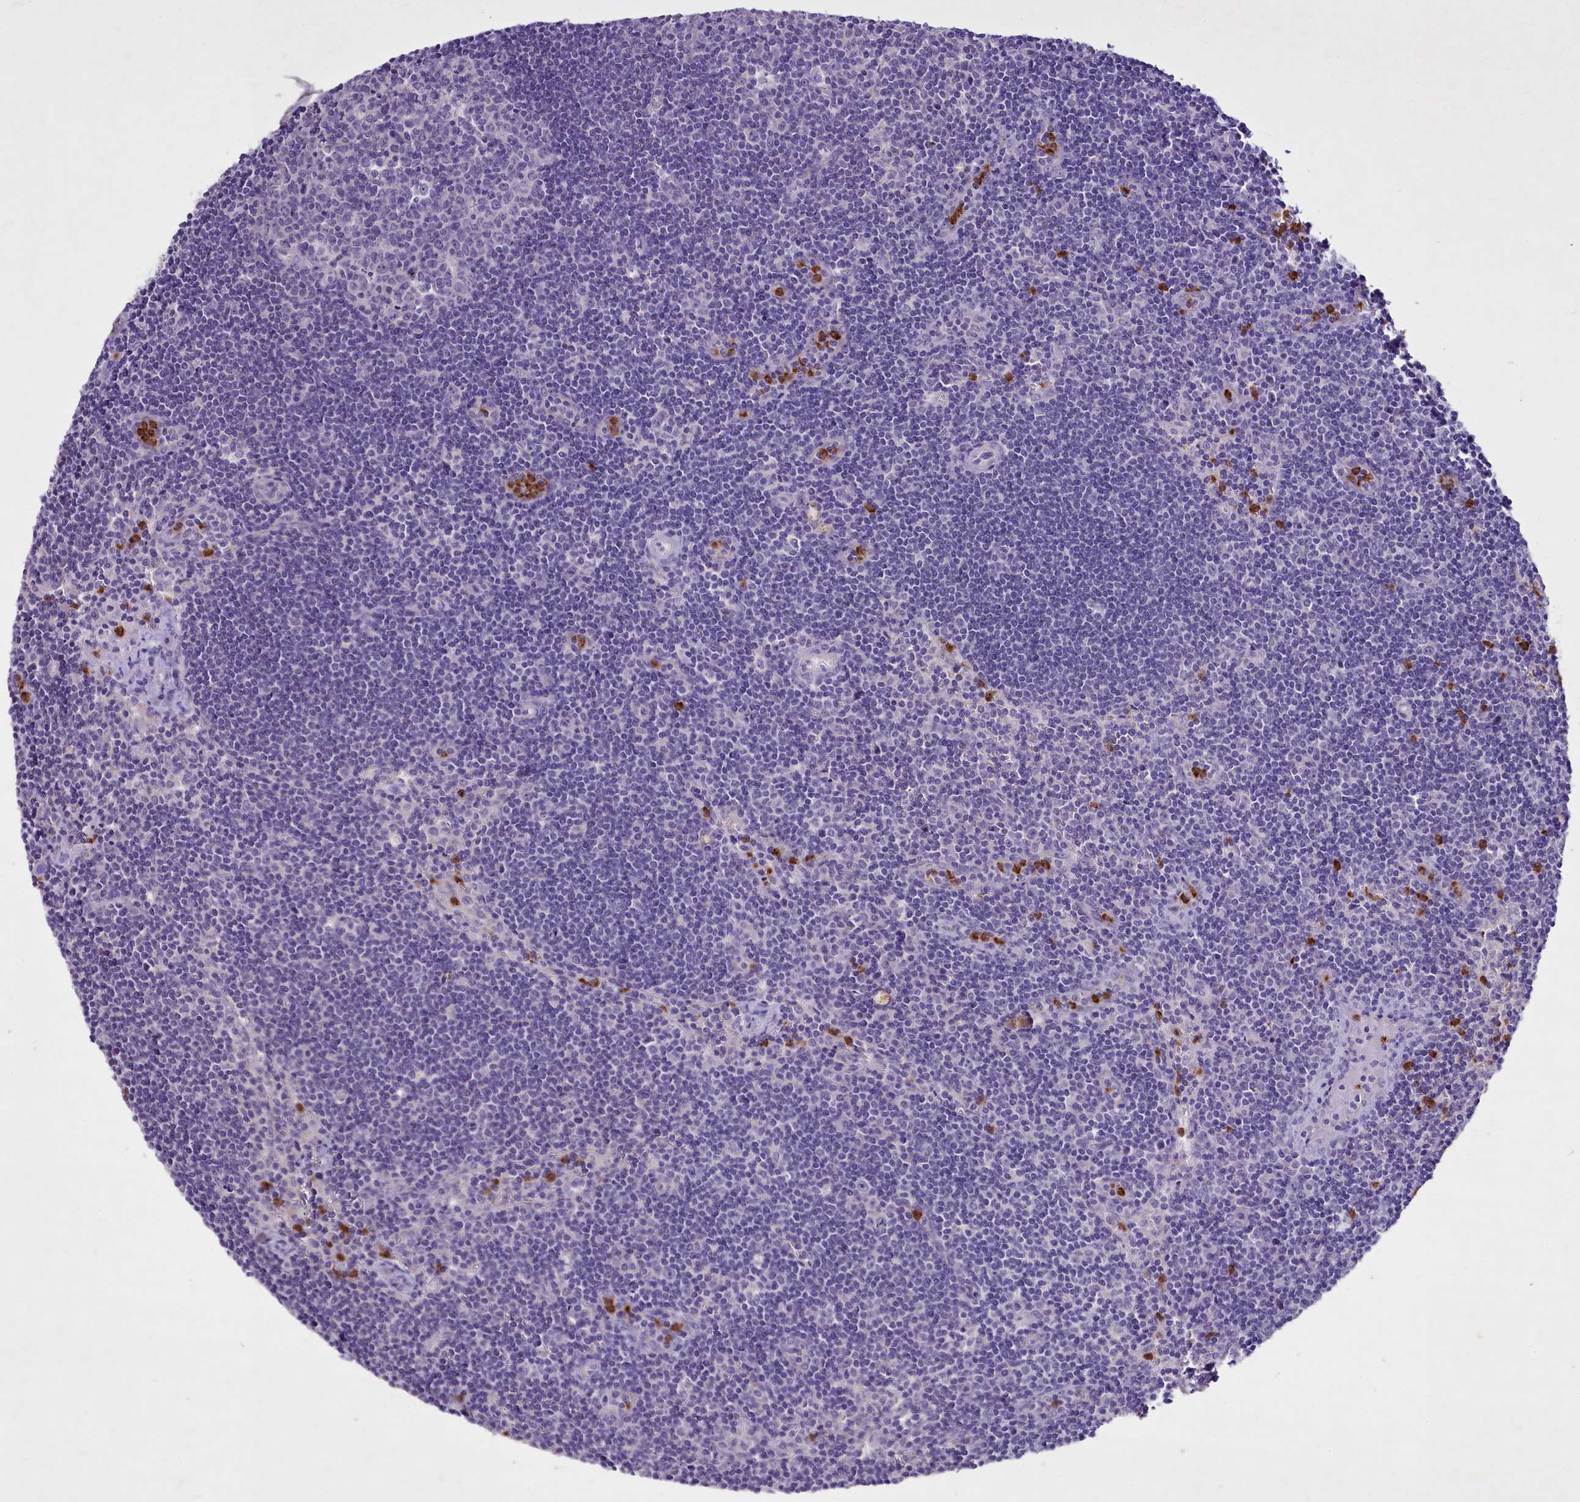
{"staining": {"intensity": "negative", "quantity": "none", "location": "none"}, "tissue": "lymph node", "cell_type": "Germinal center cells", "image_type": "normal", "snomed": [{"axis": "morphology", "description": "Normal tissue, NOS"}, {"axis": "topography", "description": "Lymph node"}], "caption": "Protein analysis of normal lymph node reveals no significant staining in germinal center cells.", "gene": "FAM209B", "patient": {"sex": "female", "age": 32}}